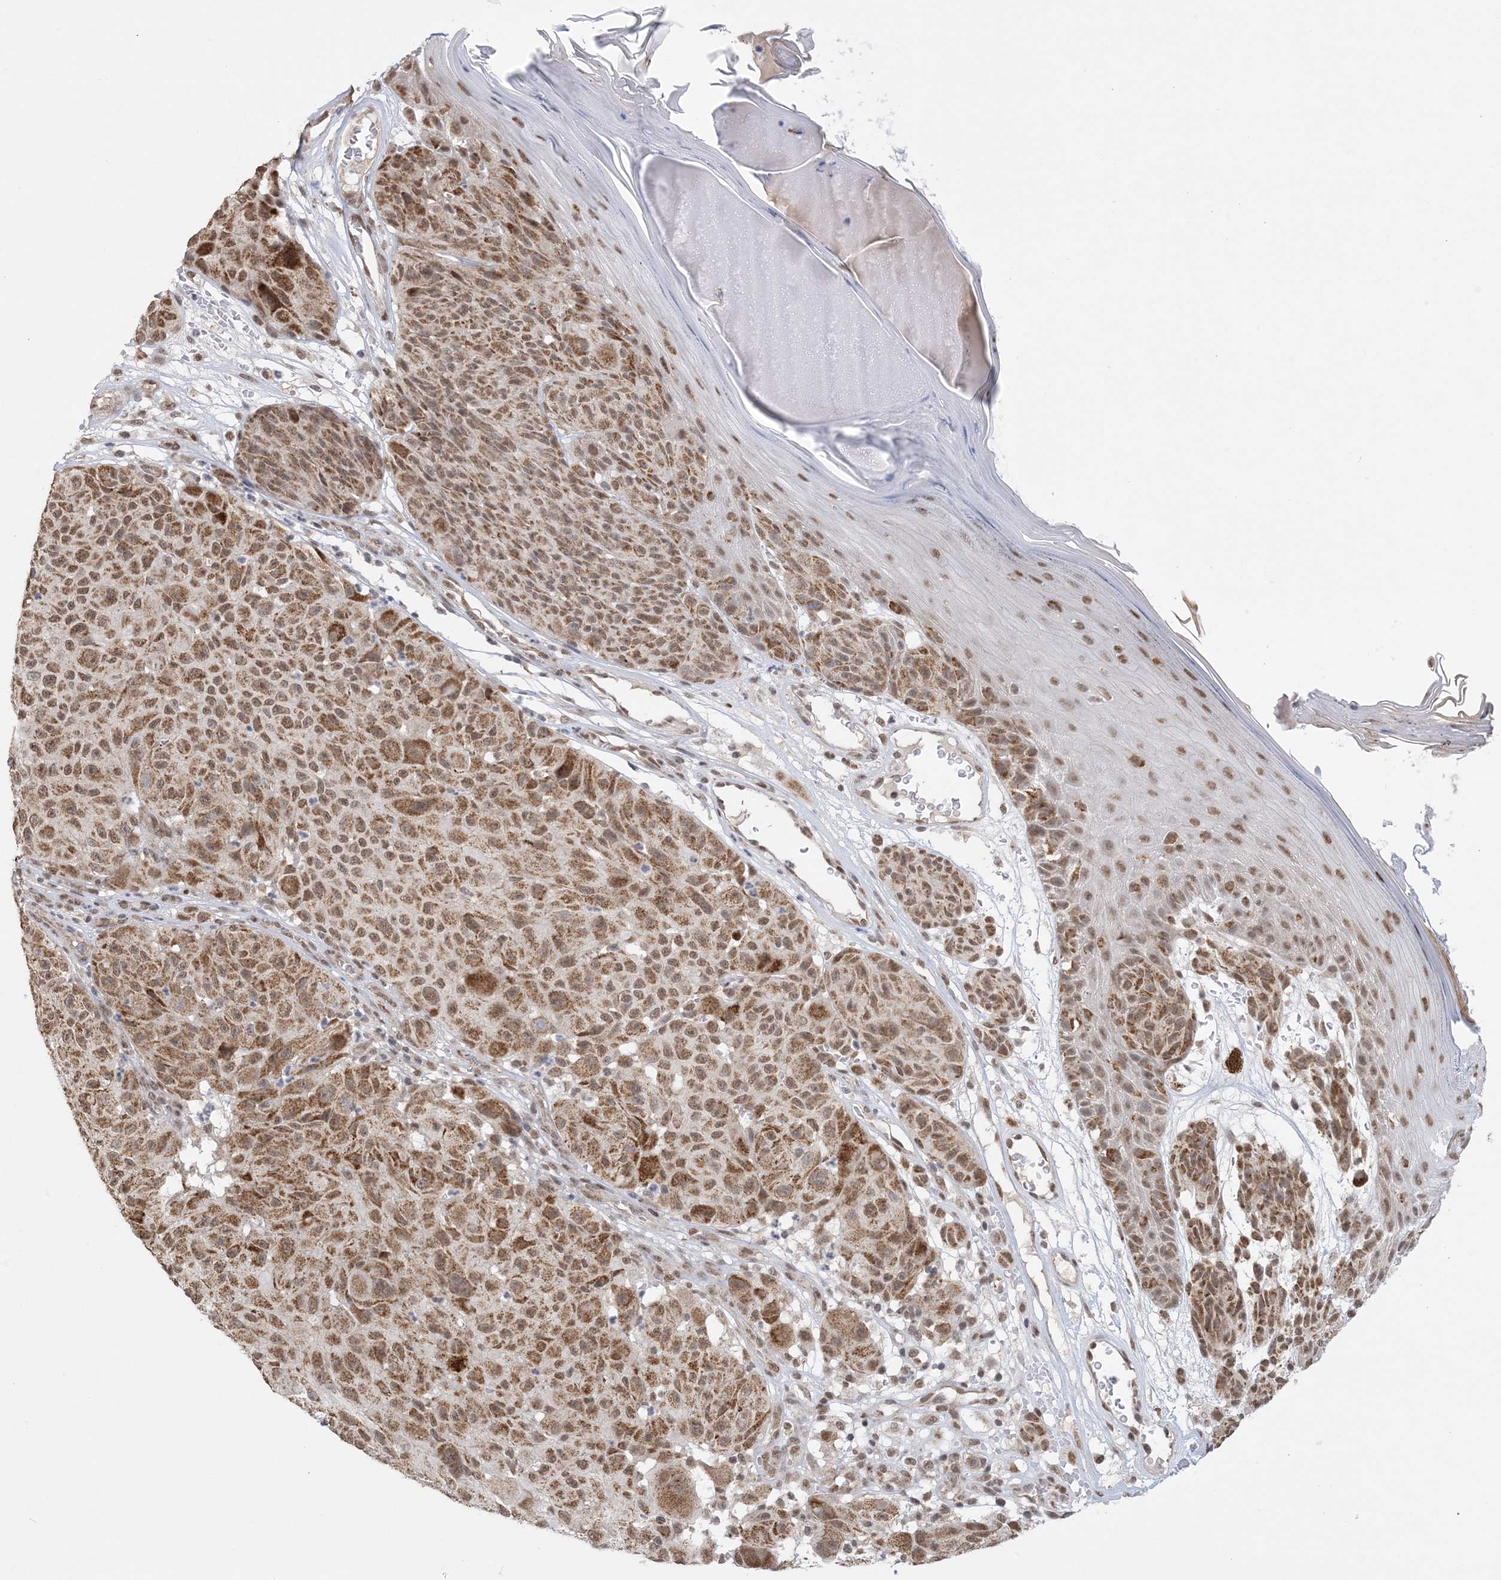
{"staining": {"intensity": "moderate", "quantity": ">75%", "location": "cytoplasmic/membranous,nuclear"}, "tissue": "melanoma", "cell_type": "Tumor cells", "image_type": "cancer", "snomed": [{"axis": "morphology", "description": "Malignant melanoma, NOS"}, {"axis": "topography", "description": "Skin"}], "caption": "Approximately >75% of tumor cells in human melanoma reveal moderate cytoplasmic/membranous and nuclear protein expression as visualized by brown immunohistochemical staining.", "gene": "TRMT10C", "patient": {"sex": "male", "age": 83}}